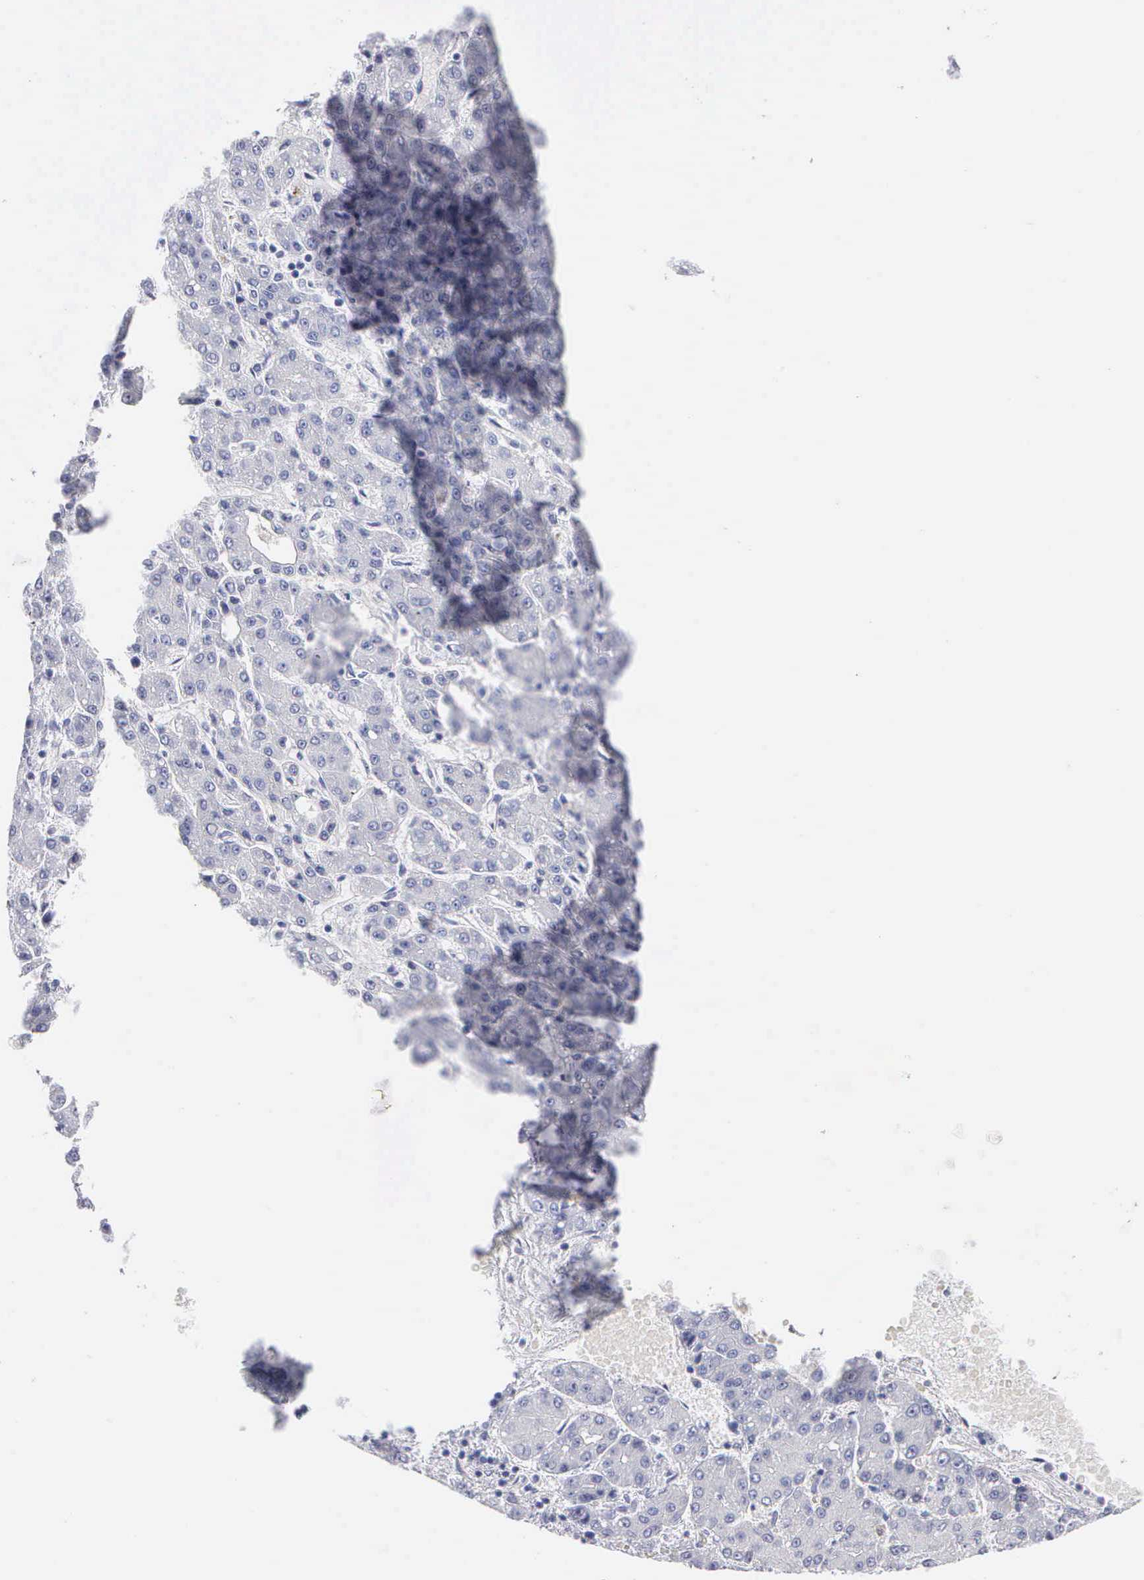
{"staining": {"intensity": "negative", "quantity": "none", "location": "none"}, "tissue": "liver cancer", "cell_type": "Tumor cells", "image_type": "cancer", "snomed": [{"axis": "morphology", "description": "Carcinoma, Hepatocellular, NOS"}, {"axis": "topography", "description": "Liver"}], "caption": "Tumor cells are negative for protein expression in human liver cancer (hepatocellular carcinoma). Brightfield microscopy of immunohistochemistry (IHC) stained with DAB (brown) and hematoxylin (blue), captured at high magnification.", "gene": "CYP19A1", "patient": {"sex": "male", "age": 69}}